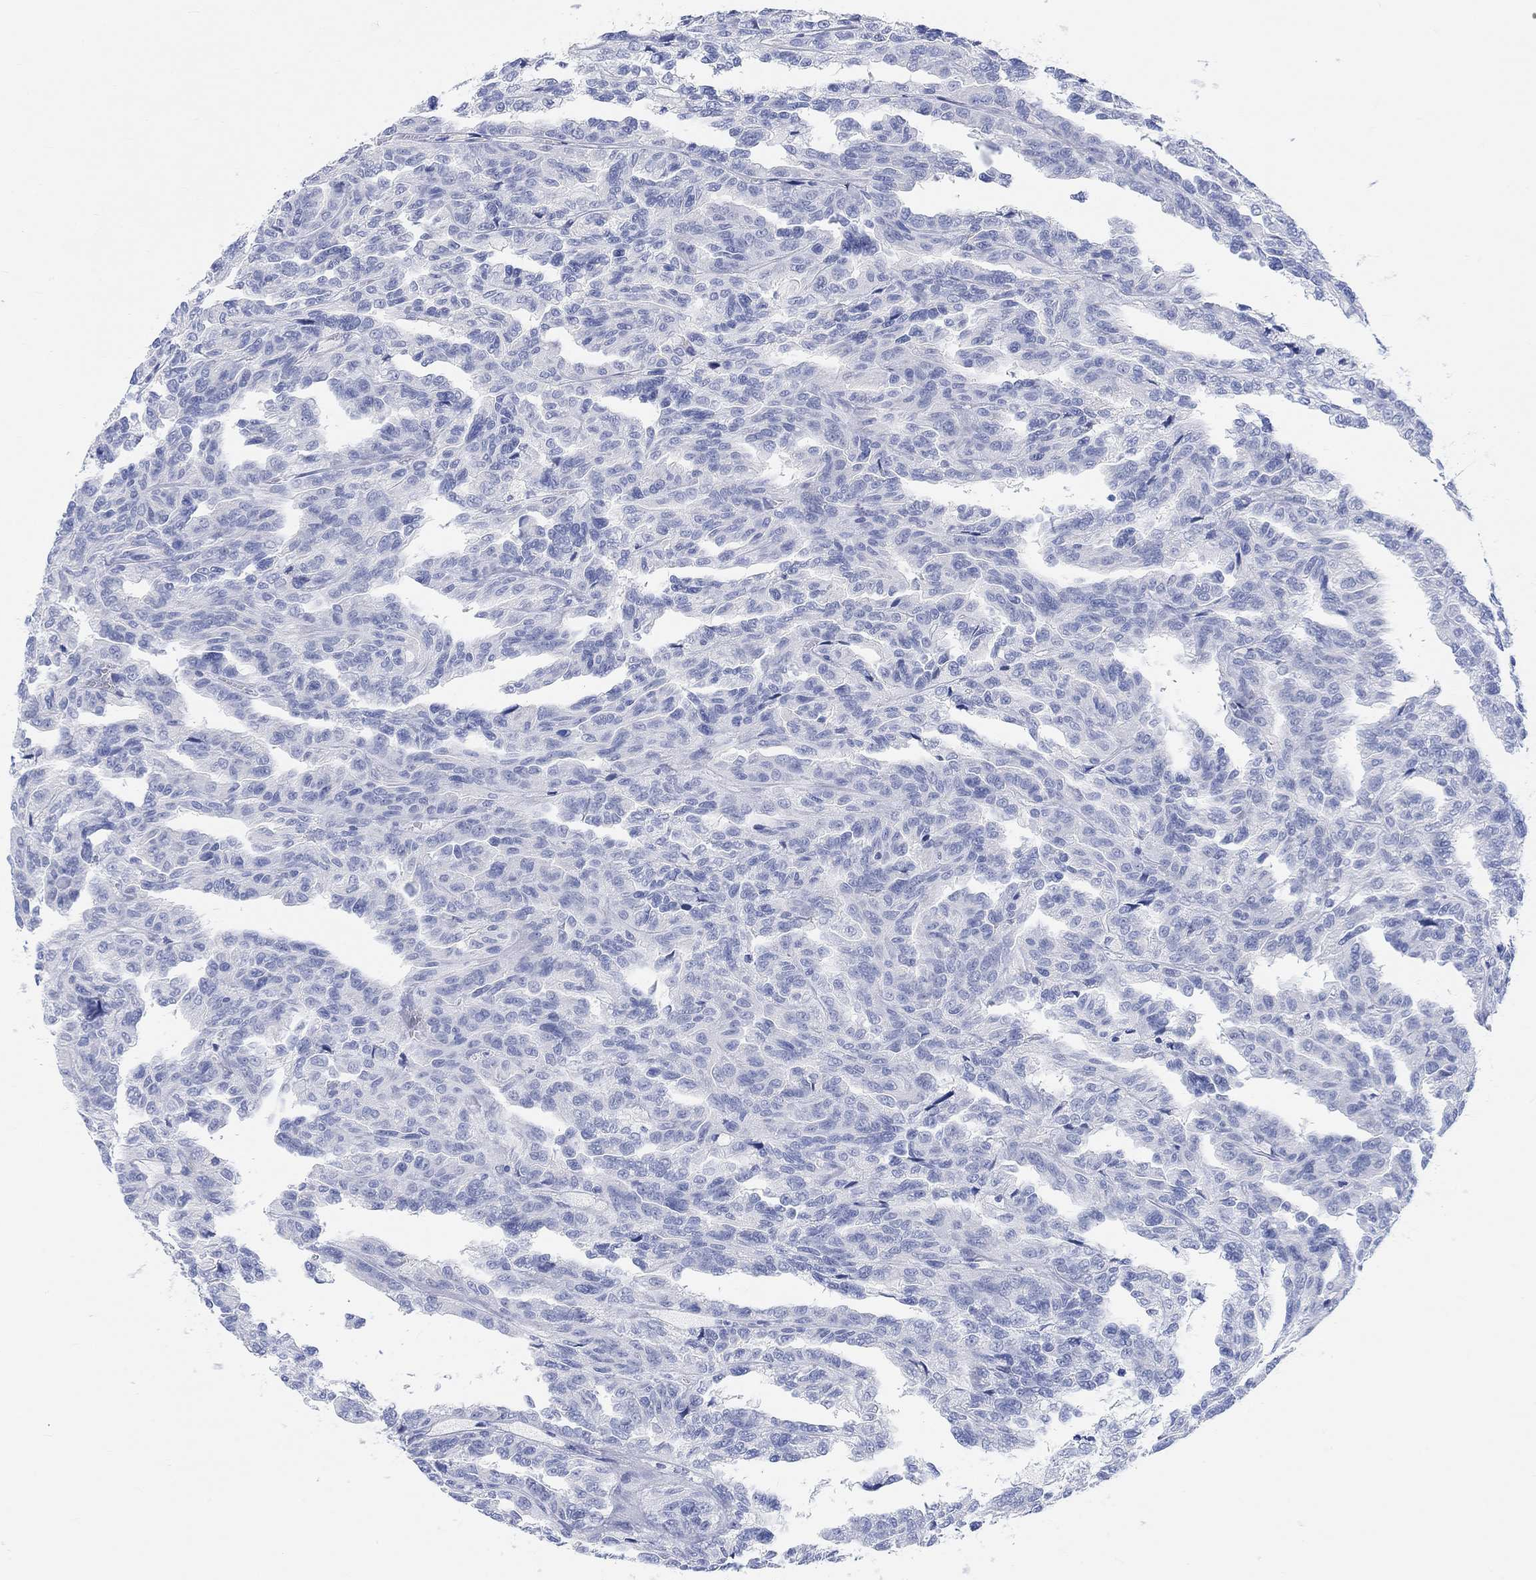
{"staining": {"intensity": "negative", "quantity": "none", "location": "none"}, "tissue": "renal cancer", "cell_type": "Tumor cells", "image_type": "cancer", "snomed": [{"axis": "morphology", "description": "Adenocarcinoma, NOS"}, {"axis": "topography", "description": "Kidney"}], "caption": "Immunohistochemistry (IHC) image of human adenocarcinoma (renal) stained for a protein (brown), which demonstrates no positivity in tumor cells.", "gene": "XIRP2", "patient": {"sex": "male", "age": 79}}